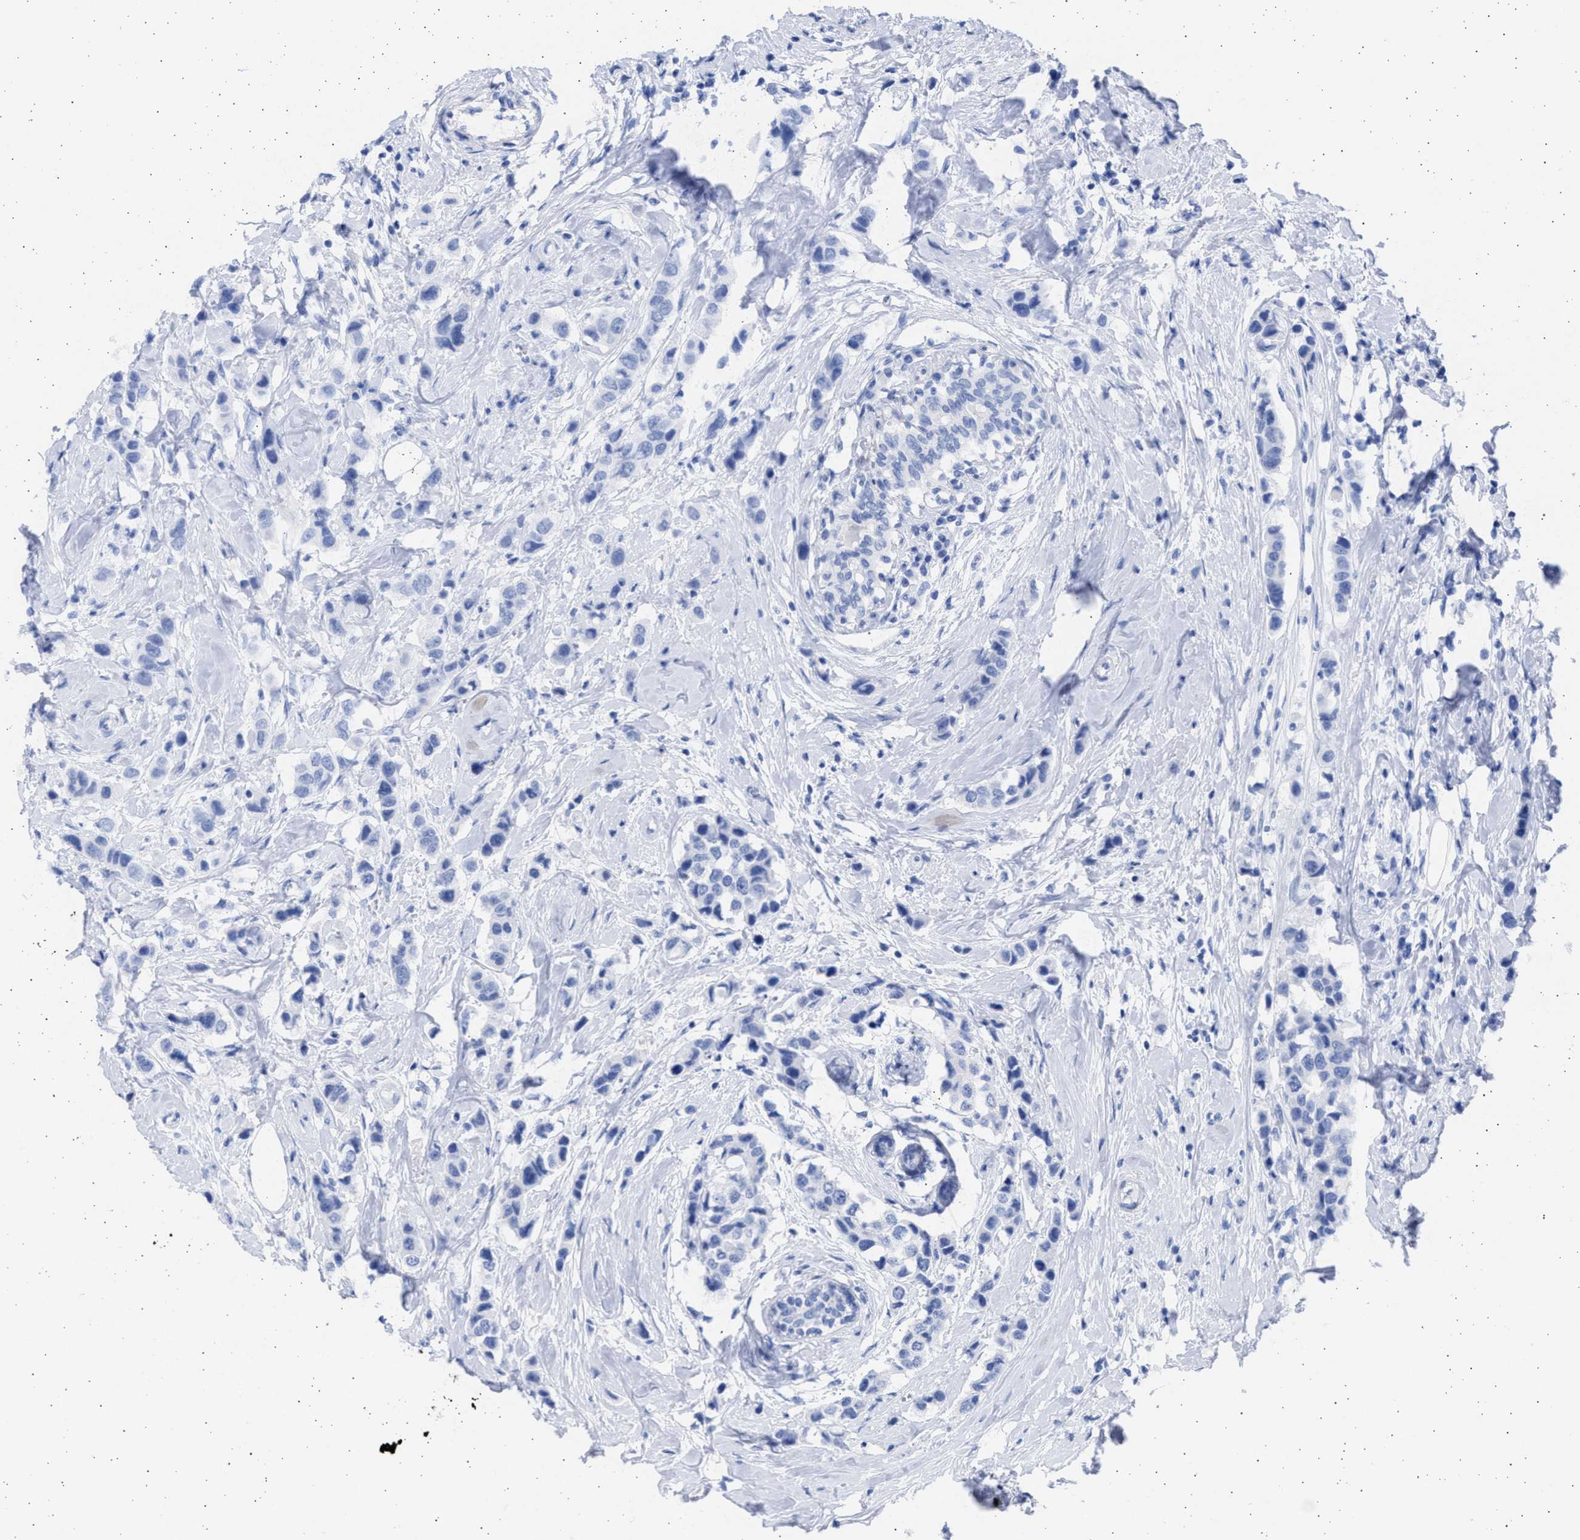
{"staining": {"intensity": "negative", "quantity": "none", "location": "none"}, "tissue": "breast cancer", "cell_type": "Tumor cells", "image_type": "cancer", "snomed": [{"axis": "morphology", "description": "Normal tissue, NOS"}, {"axis": "morphology", "description": "Duct carcinoma"}, {"axis": "topography", "description": "Breast"}], "caption": "The image demonstrates no staining of tumor cells in breast infiltrating ductal carcinoma.", "gene": "ALDOC", "patient": {"sex": "female", "age": 50}}